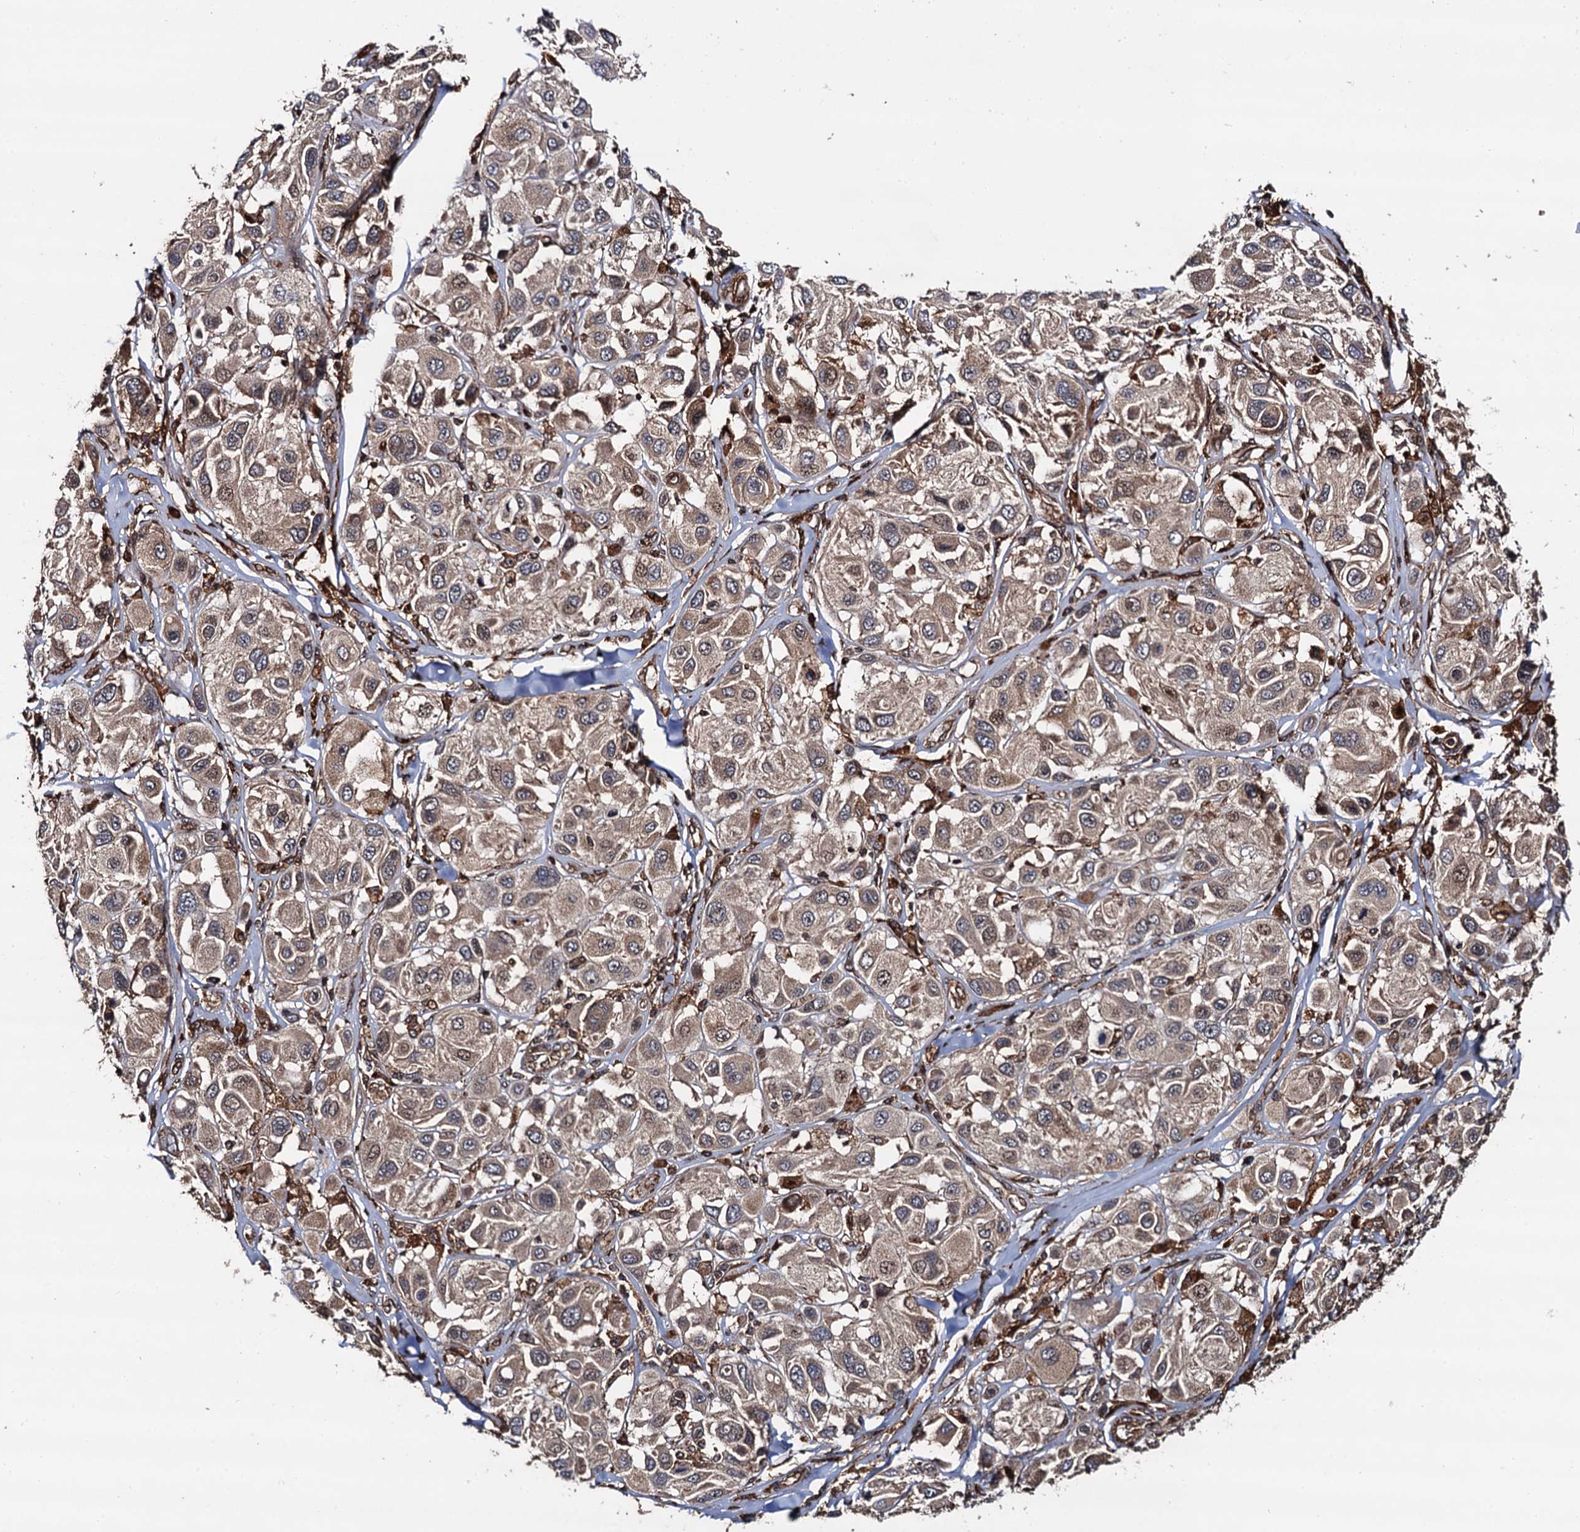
{"staining": {"intensity": "weak", "quantity": ">75%", "location": "cytoplasmic/membranous"}, "tissue": "melanoma", "cell_type": "Tumor cells", "image_type": "cancer", "snomed": [{"axis": "morphology", "description": "Malignant melanoma, Metastatic site"}, {"axis": "topography", "description": "Skin"}], "caption": "Melanoma stained with IHC shows weak cytoplasmic/membranous positivity in approximately >75% of tumor cells.", "gene": "BORA", "patient": {"sex": "male", "age": 41}}